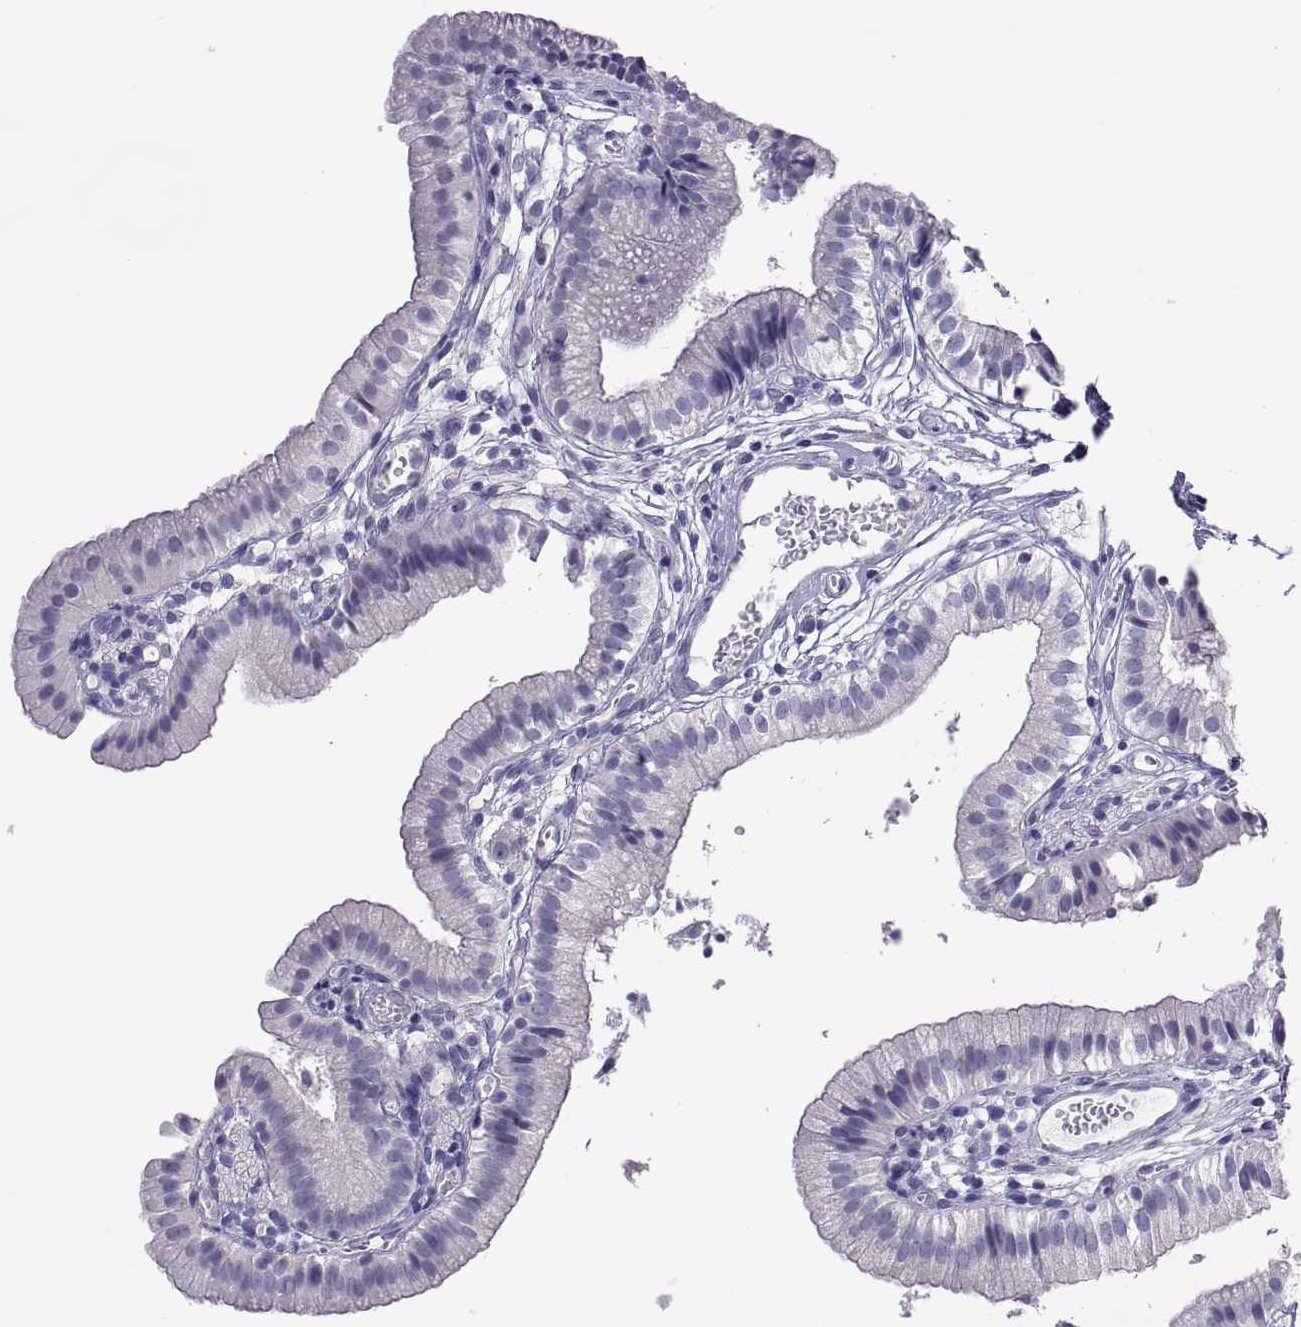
{"staining": {"intensity": "negative", "quantity": "none", "location": "none"}, "tissue": "gallbladder", "cell_type": "Glandular cells", "image_type": "normal", "snomed": [{"axis": "morphology", "description": "Normal tissue, NOS"}, {"axis": "topography", "description": "Gallbladder"}], "caption": "DAB (3,3'-diaminobenzidine) immunohistochemical staining of unremarkable human gallbladder reveals no significant staining in glandular cells. Nuclei are stained in blue.", "gene": "BSPH1", "patient": {"sex": "female", "age": 47}}